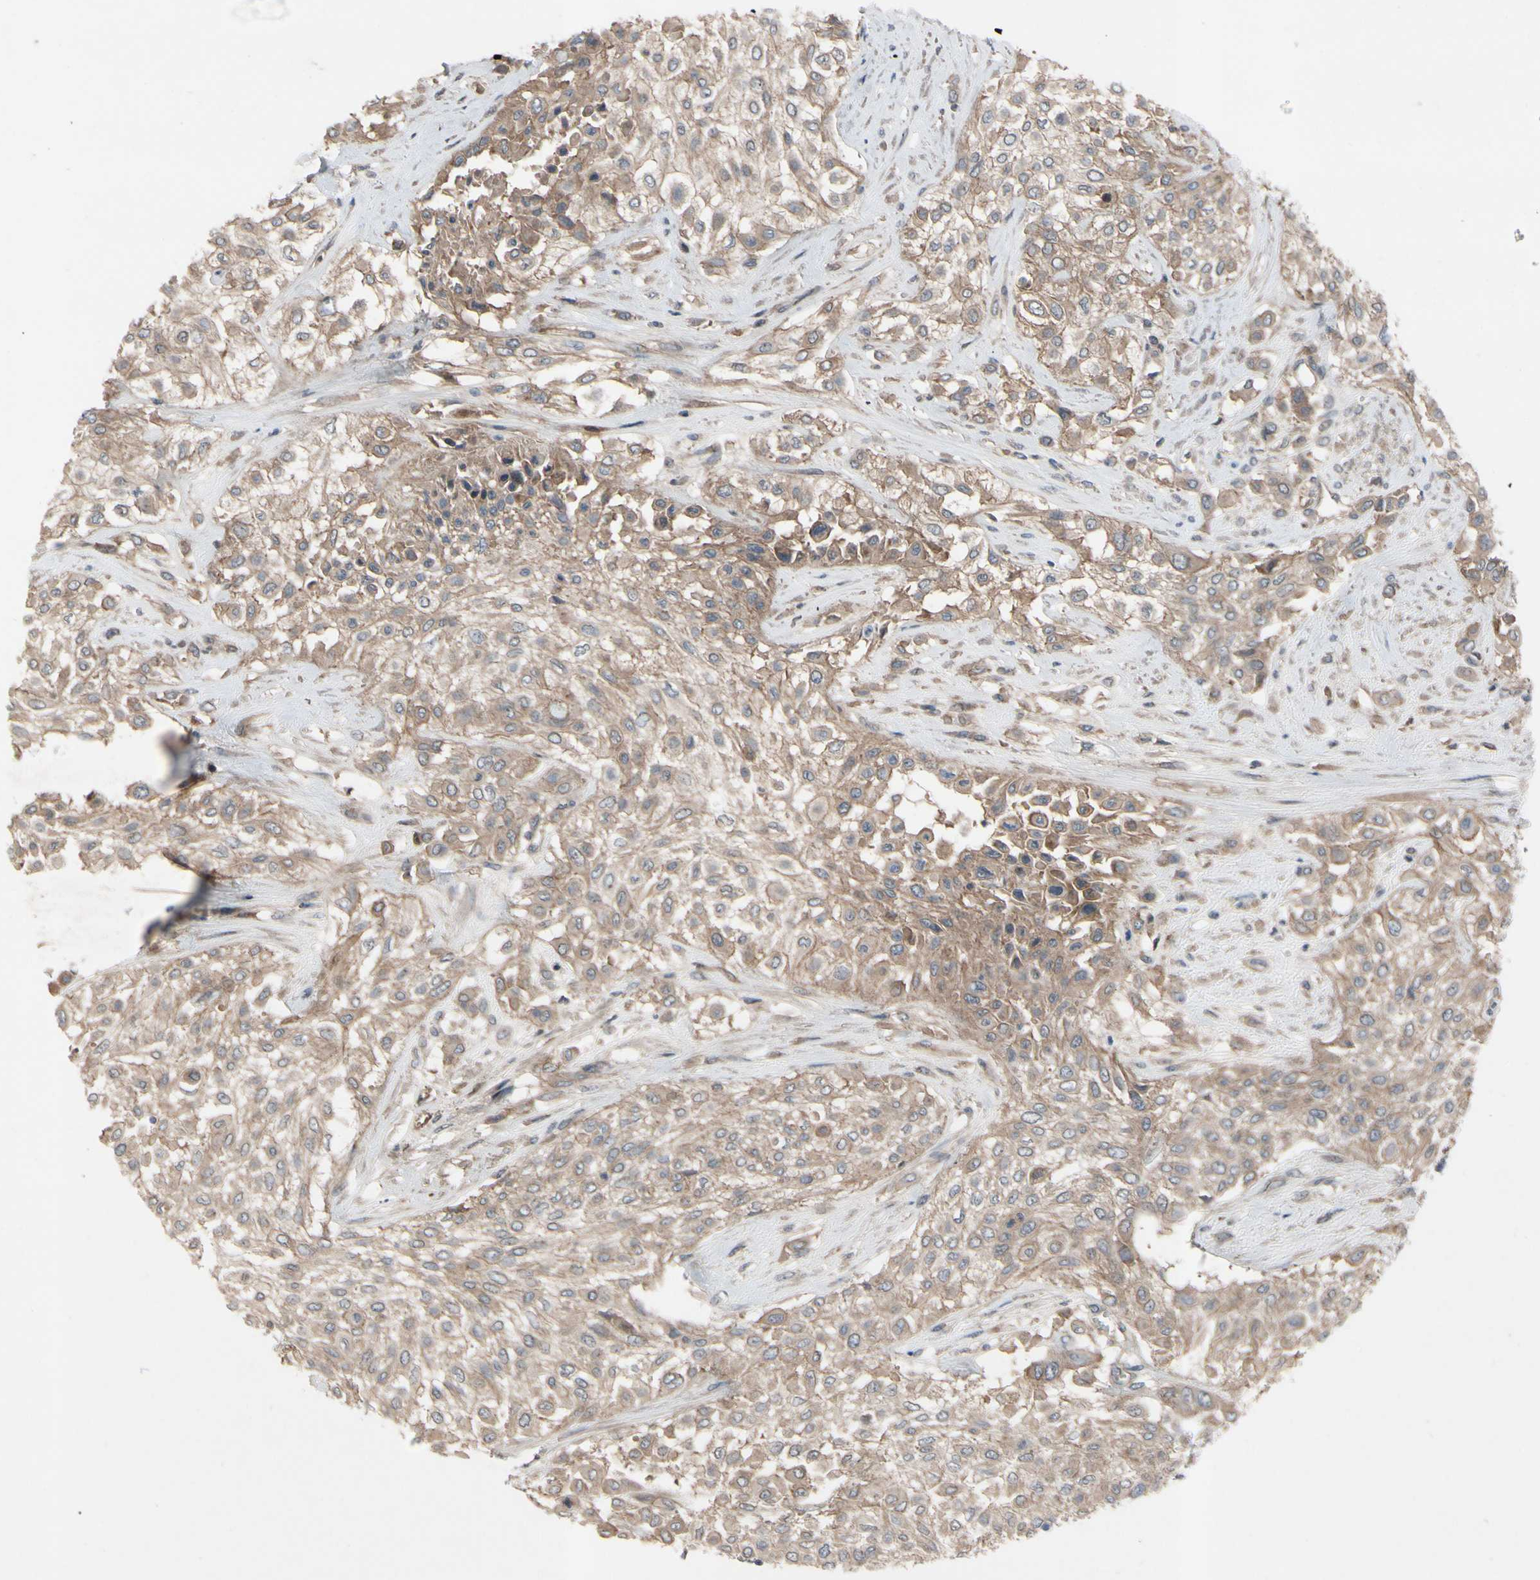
{"staining": {"intensity": "weak", "quantity": ">75%", "location": "cytoplasmic/membranous"}, "tissue": "urothelial cancer", "cell_type": "Tumor cells", "image_type": "cancer", "snomed": [{"axis": "morphology", "description": "Urothelial carcinoma, High grade"}, {"axis": "topography", "description": "Urinary bladder"}], "caption": "Tumor cells display weak cytoplasmic/membranous staining in about >75% of cells in urothelial cancer.", "gene": "ICAM5", "patient": {"sex": "male", "age": 57}}